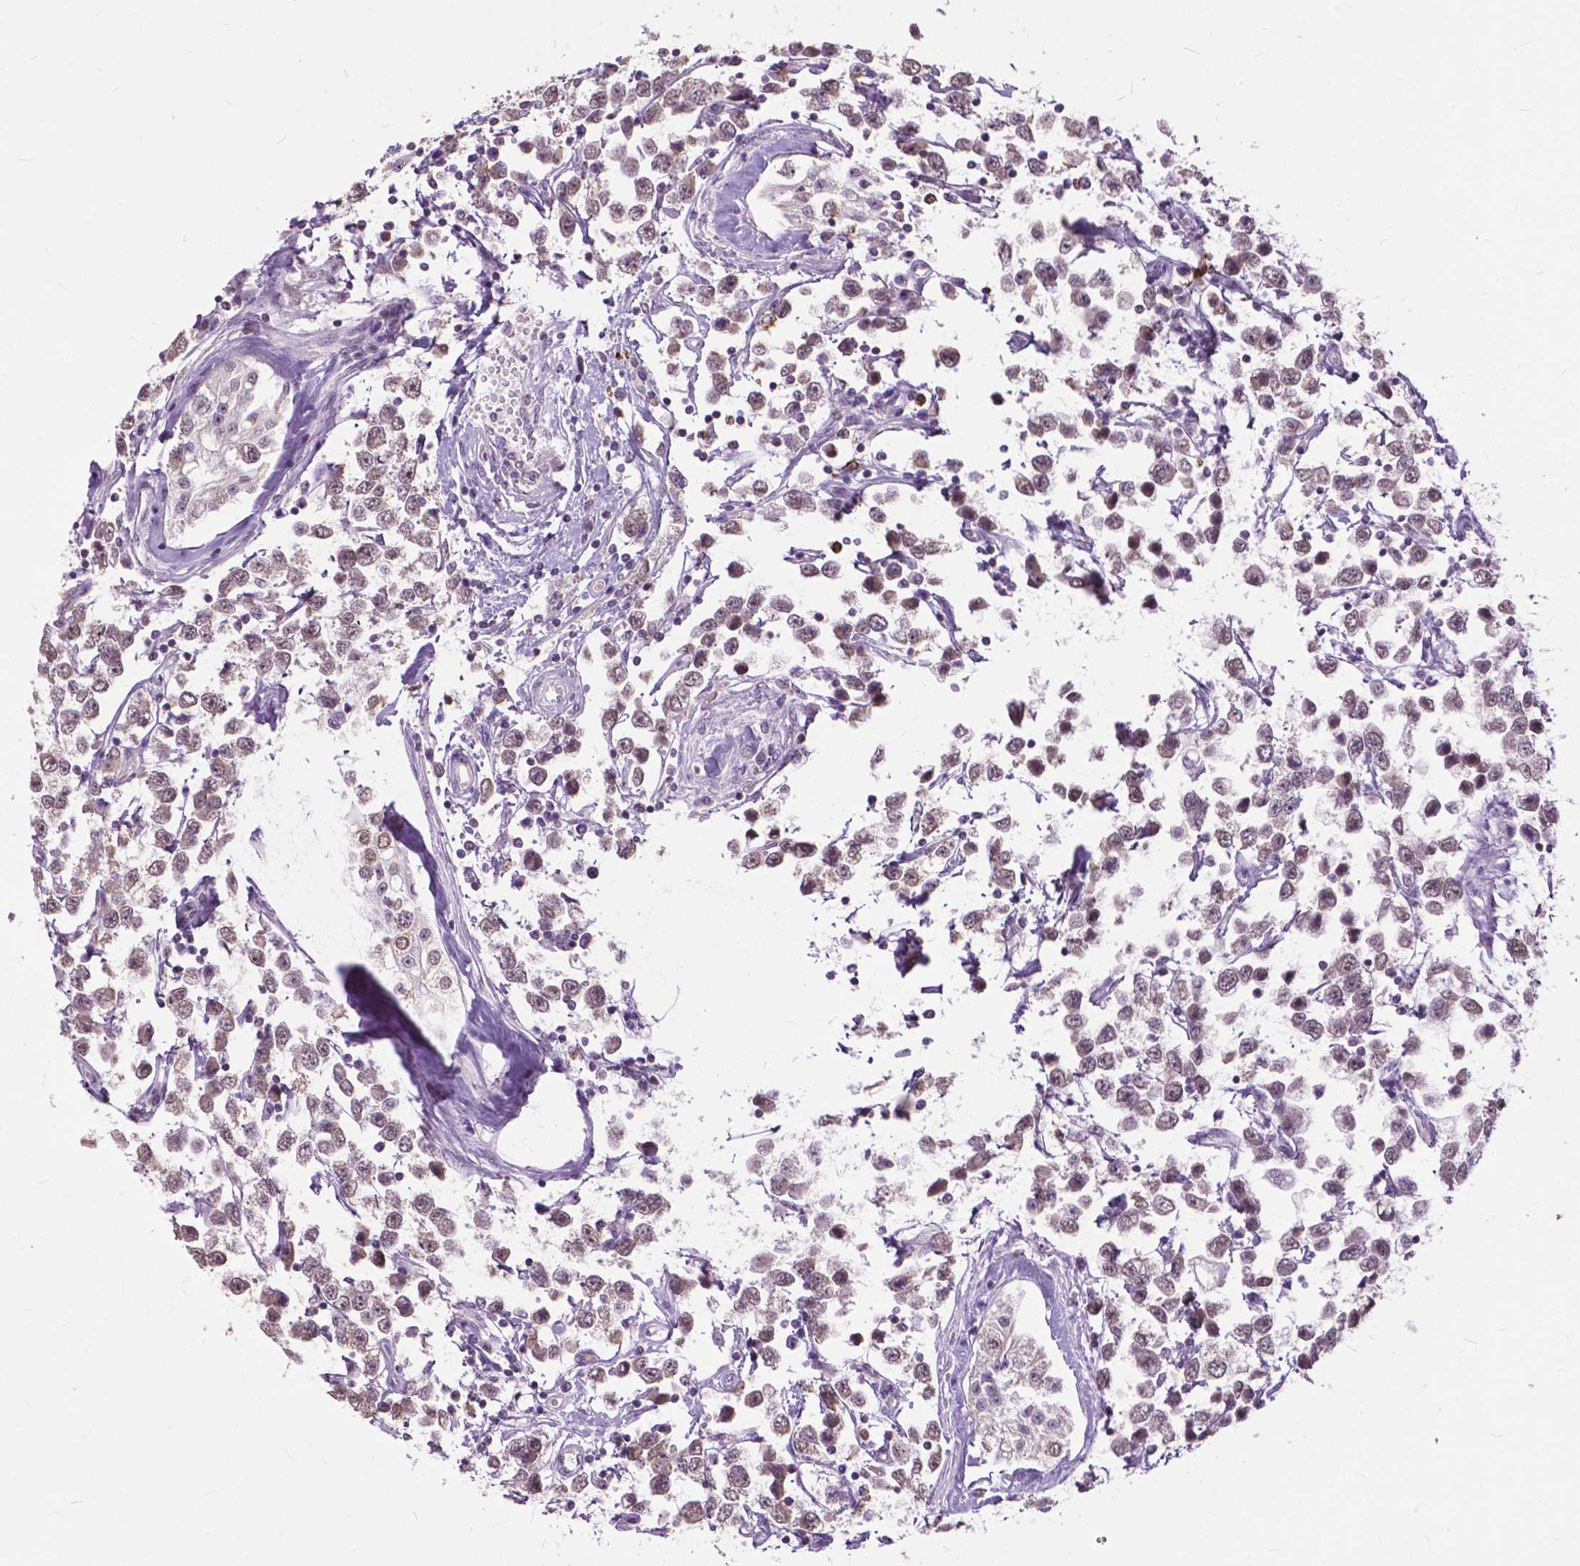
{"staining": {"intensity": "weak", "quantity": "25%-75%", "location": "cytoplasmic/membranous"}, "tissue": "testis cancer", "cell_type": "Tumor cells", "image_type": "cancer", "snomed": [{"axis": "morphology", "description": "Seminoma, NOS"}, {"axis": "topography", "description": "Testis"}], "caption": "This is a photomicrograph of immunohistochemistry staining of seminoma (testis), which shows weak staining in the cytoplasmic/membranous of tumor cells.", "gene": "TTC9B", "patient": {"sex": "male", "age": 34}}